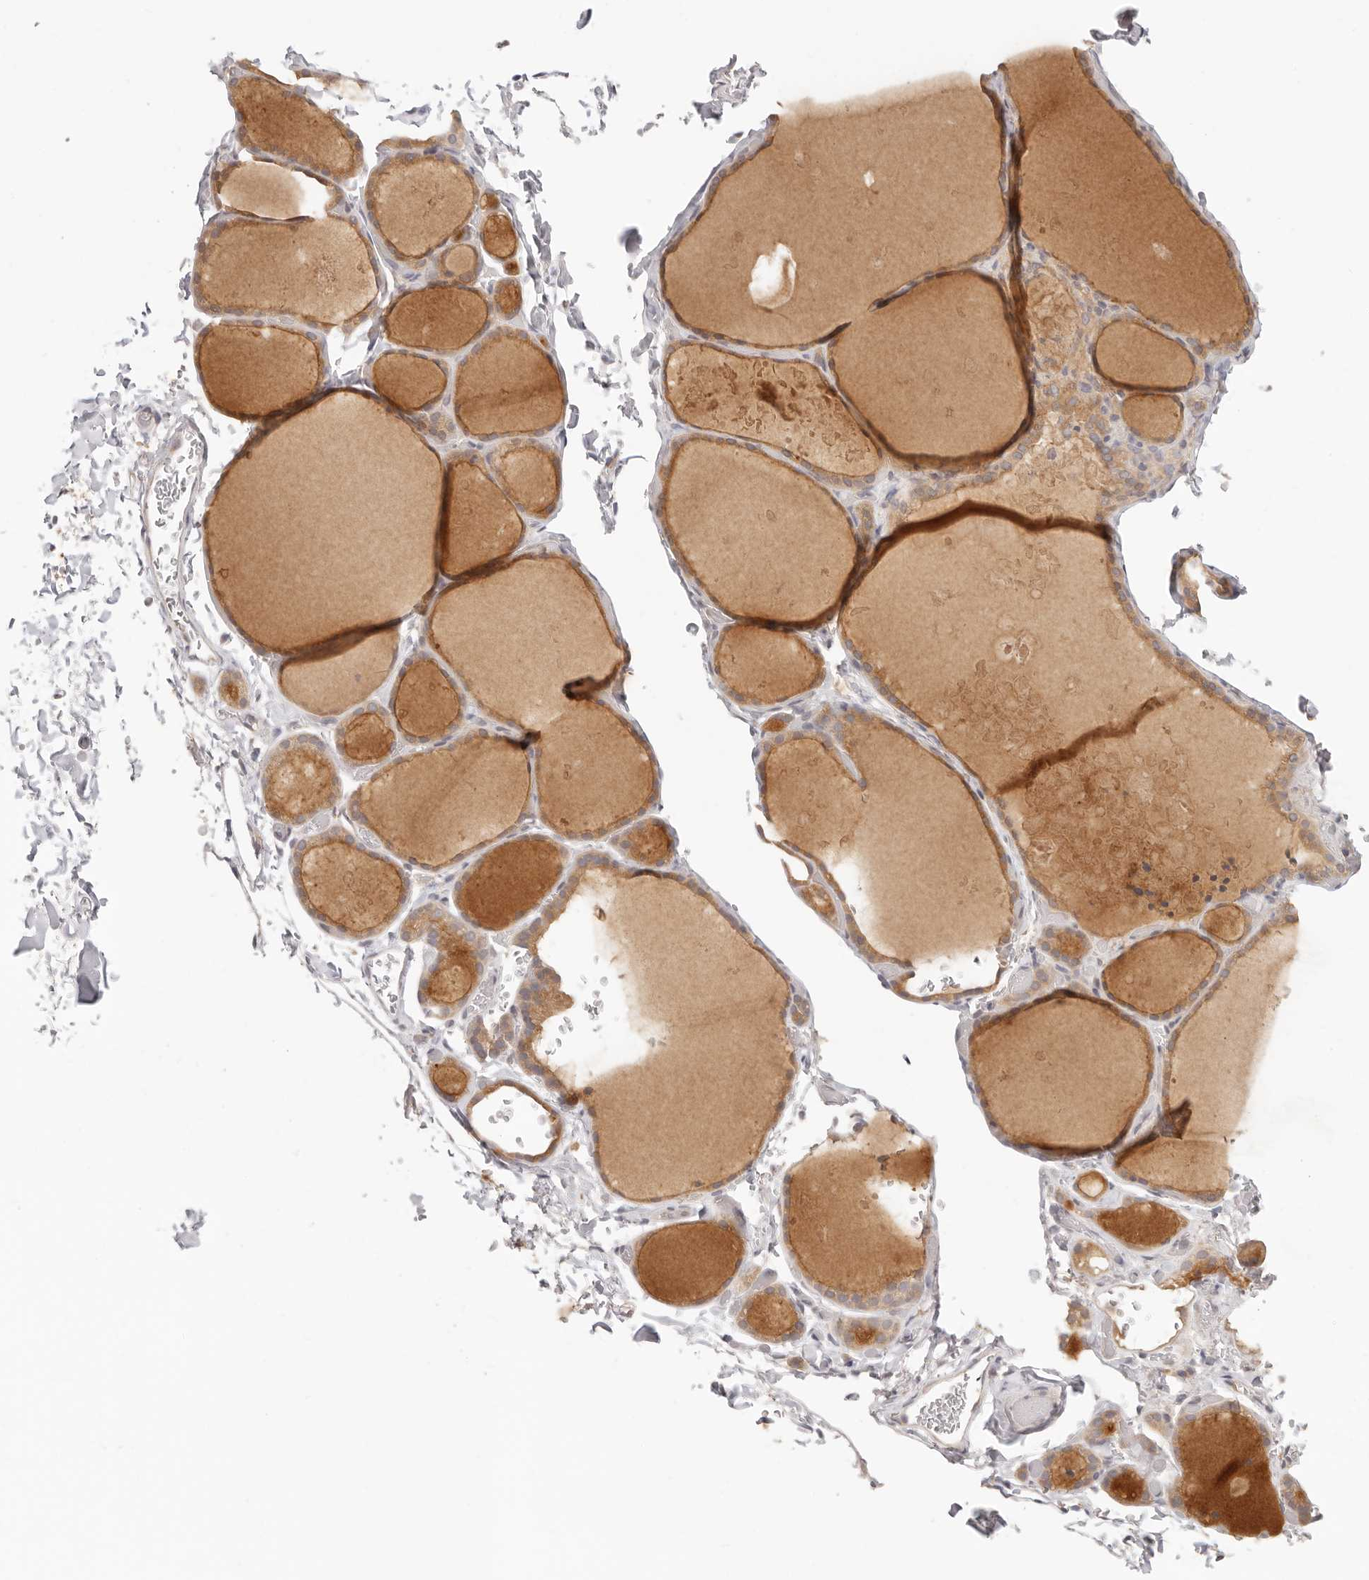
{"staining": {"intensity": "moderate", "quantity": ">75%", "location": "cytoplasmic/membranous"}, "tissue": "thyroid gland", "cell_type": "Glandular cells", "image_type": "normal", "snomed": [{"axis": "morphology", "description": "Normal tissue, NOS"}, {"axis": "topography", "description": "Thyroid gland"}], "caption": "Immunohistochemical staining of unremarkable thyroid gland reveals medium levels of moderate cytoplasmic/membranous staining in approximately >75% of glandular cells.", "gene": "DTNBP1", "patient": {"sex": "female", "age": 44}}